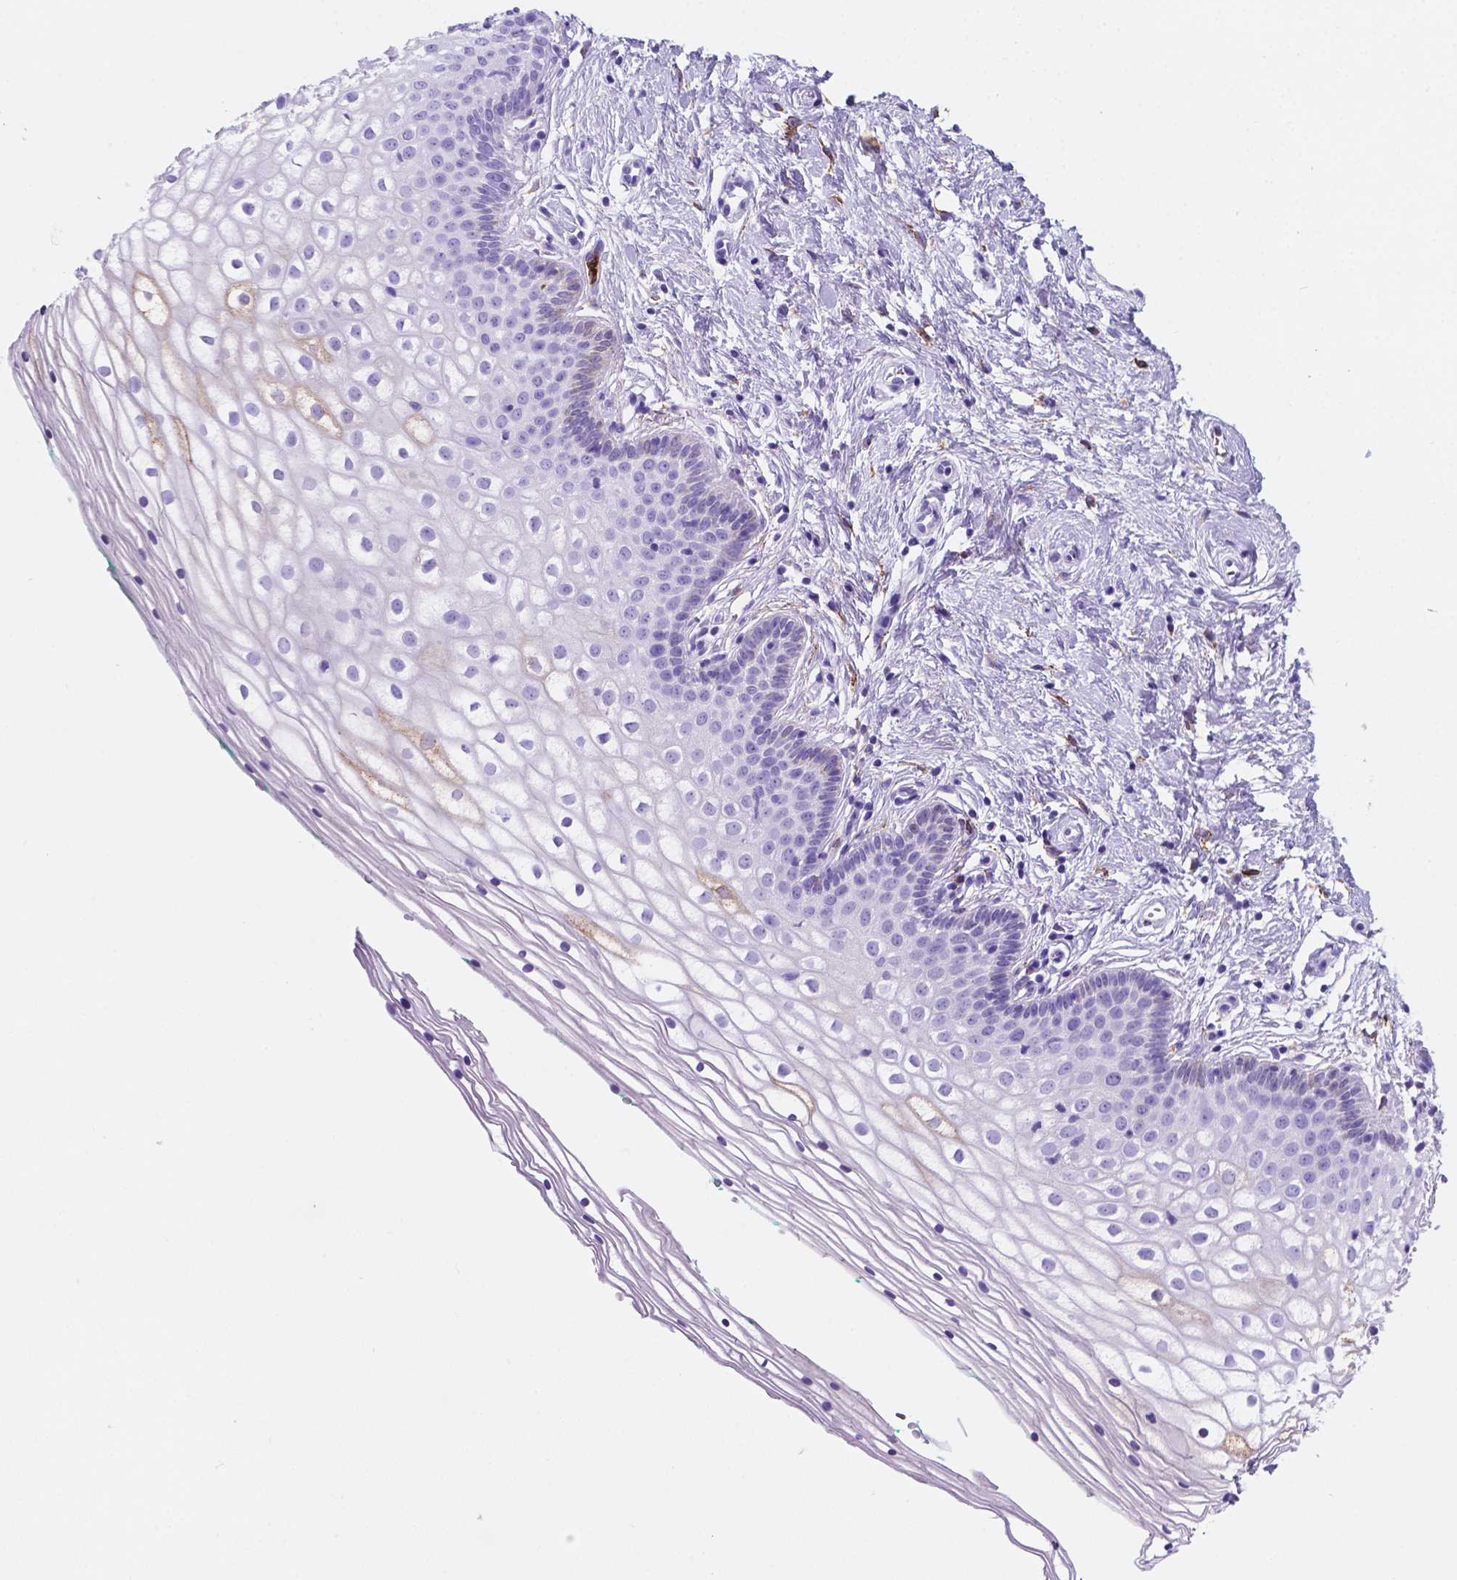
{"staining": {"intensity": "weak", "quantity": "<25%", "location": "cytoplasmic/membranous"}, "tissue": "vagina", "cell_type": "Squamous epithelial cells", "image_type": "normal", "snomed": [{"axis": "morphology", "description": "Normal tissue, NOS"}, {"axis": "topography", "description": "Vagina"}], "caption": "The IHC histopathology image has no significant positivity in squamous epithelial cells of vagina. The staining is performed using DAB brown chromogen with nuclei counter-stained in using hematoxylin.", "gene": "MACF1", "patient": {"sex": "female", "age": 36}}